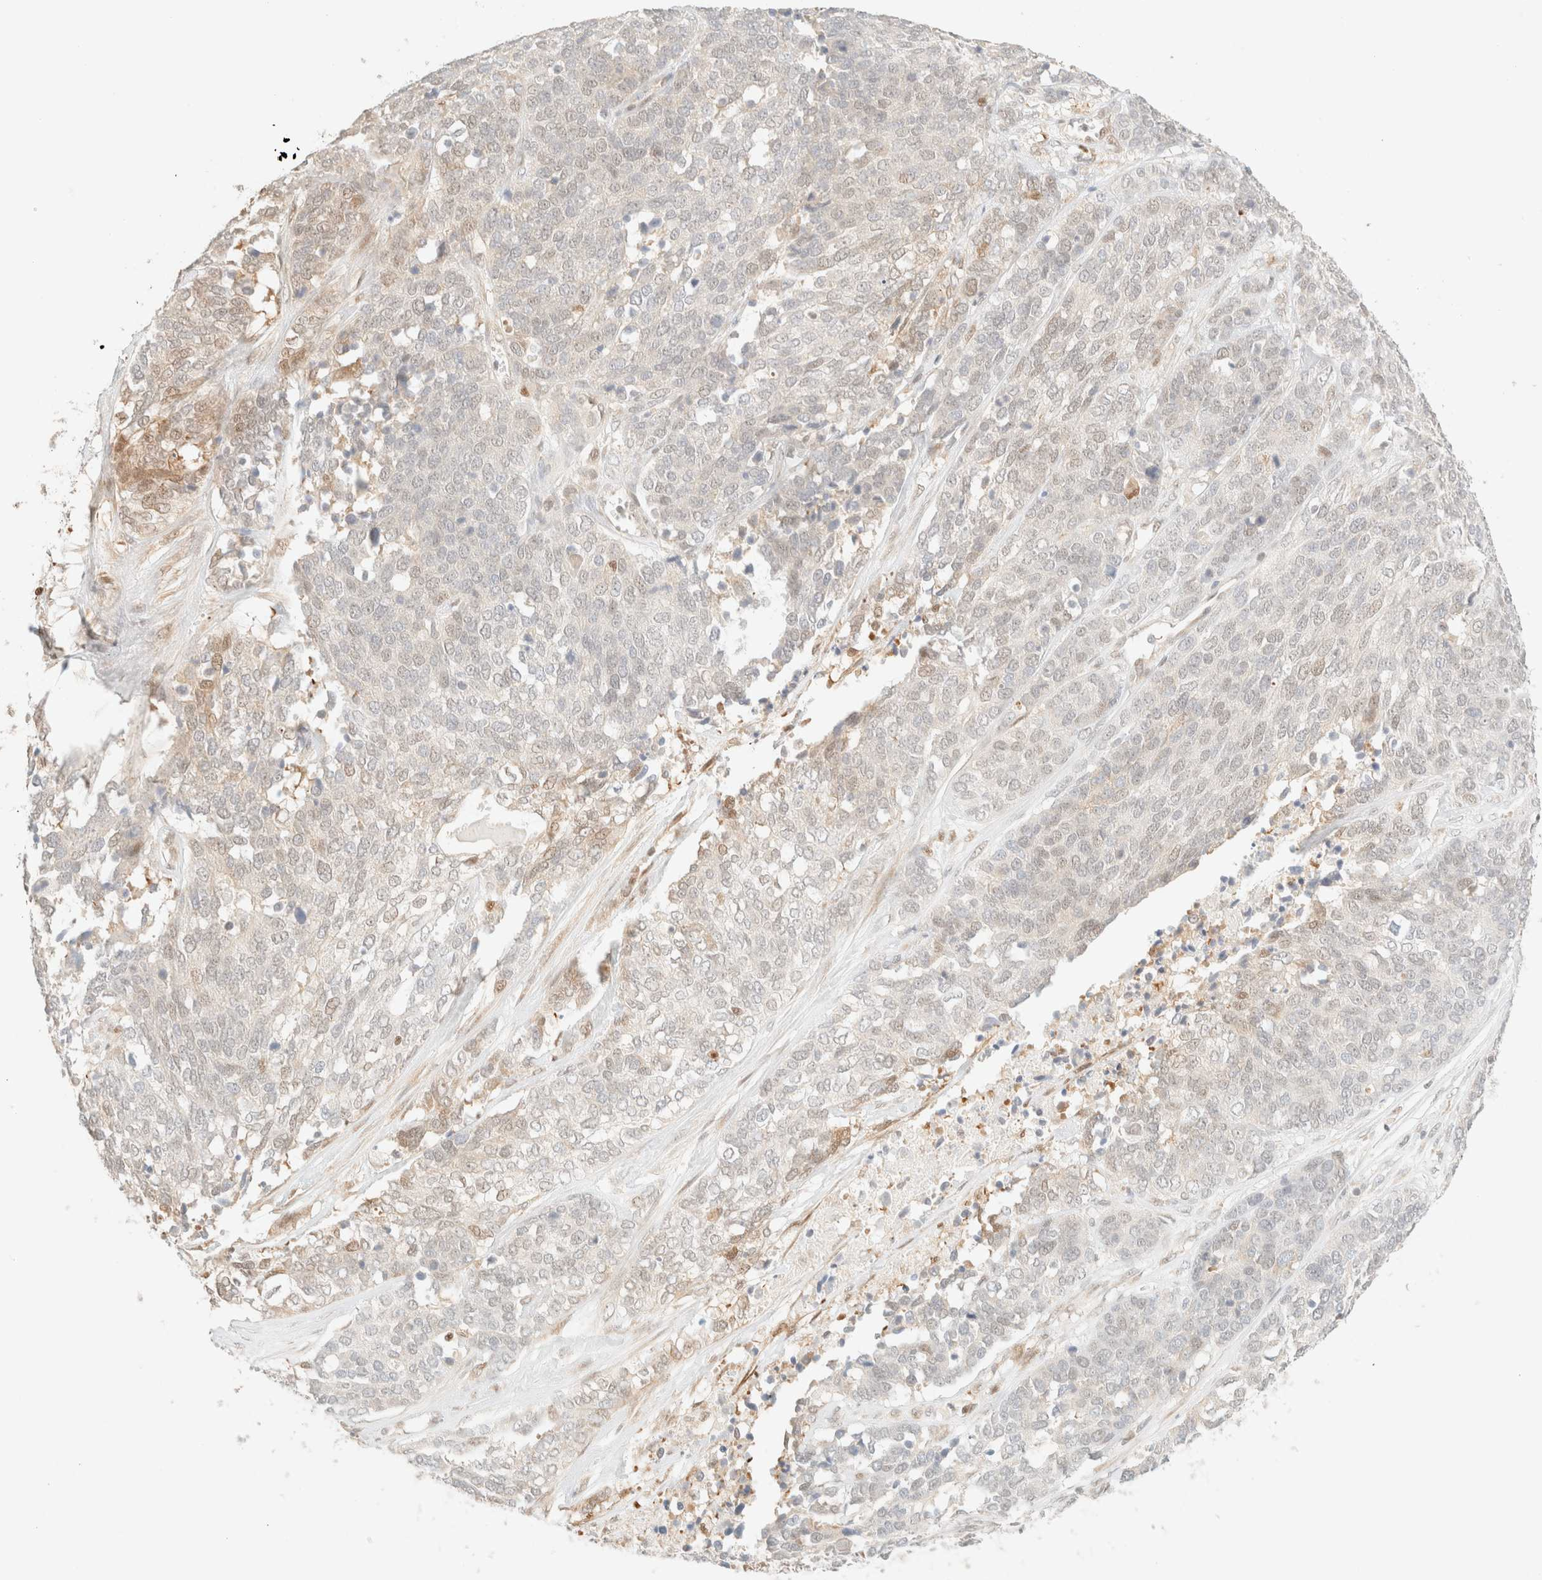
{"staining": {"intensity": "weak", "quantity": "<25%", "location": "nuclear"}, "tissue": "ovarian cancer", "cell_type": "Tumor cells", "image_type": "cancer", "snomed": [{"axis": "morphology", "description": "Cystadenocarcinoma, serous, NOS"}, {"axis": "topography", "description": "Ovary"}], "caption": "Photomicrograph shows no significant protein staining in tumor cells of ovarian serous cystadenocarcinoma.", "gene": "TSR1", "patient": {"sex": "female", "age": 44}}